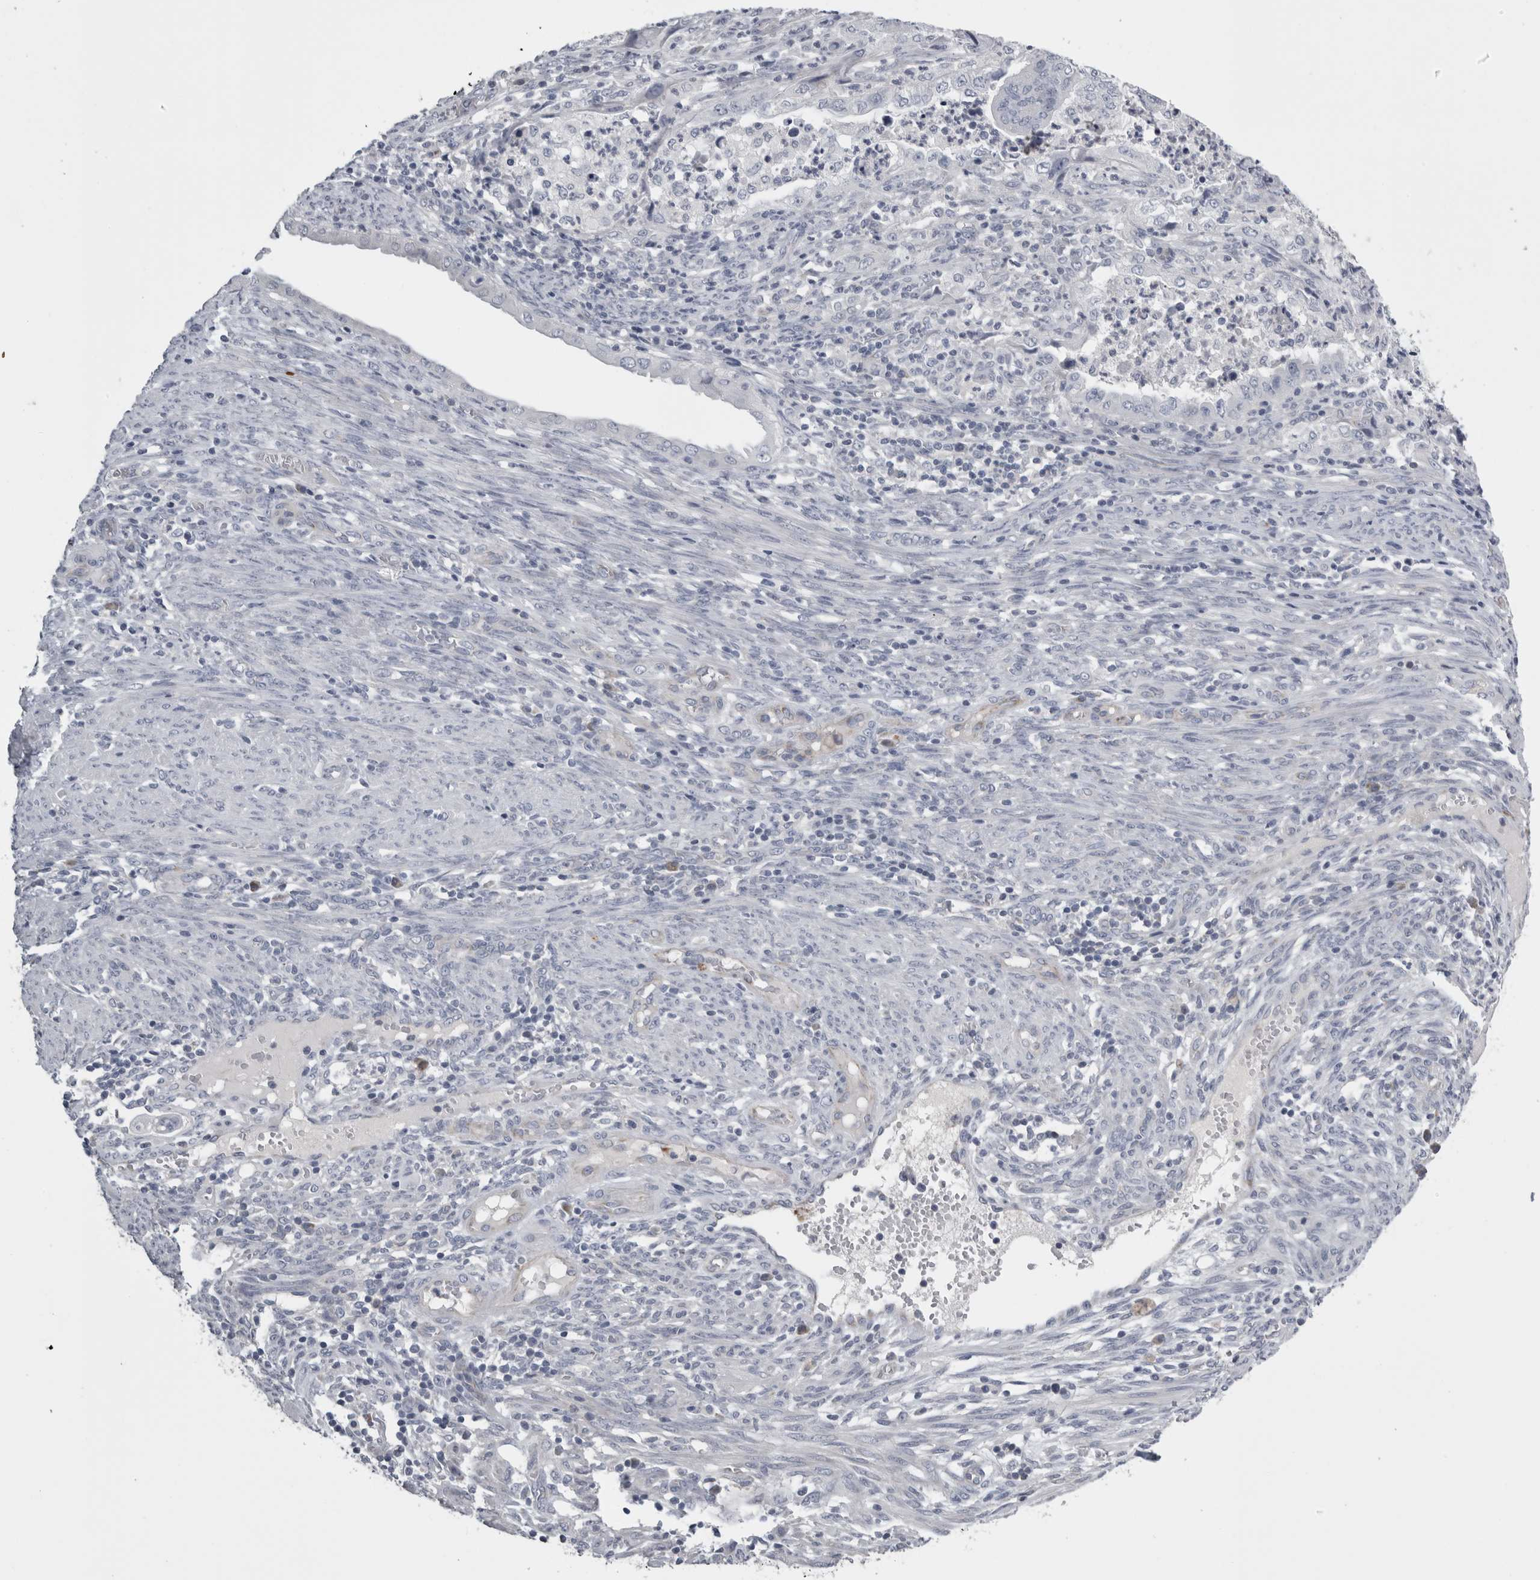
{"staining": {"intensity": "negative", "quantity": "none", "location": "none"}, "tissue": "endometrial cancer", "cell_type": "Tumor cells", "image_type": "cancer", "snomed": [{"axis": "morphology", "description": "Adenocarcinoma, NOS"}, {"axis": "topography", "description": "Endometrium"}], "caption": "Photomicrograph shows no protein expression in tumor cells of adenocarcinoma (endometrial) tissue.", "gene": "TCAP", "patient": {"sex": "female", "age": 51}}